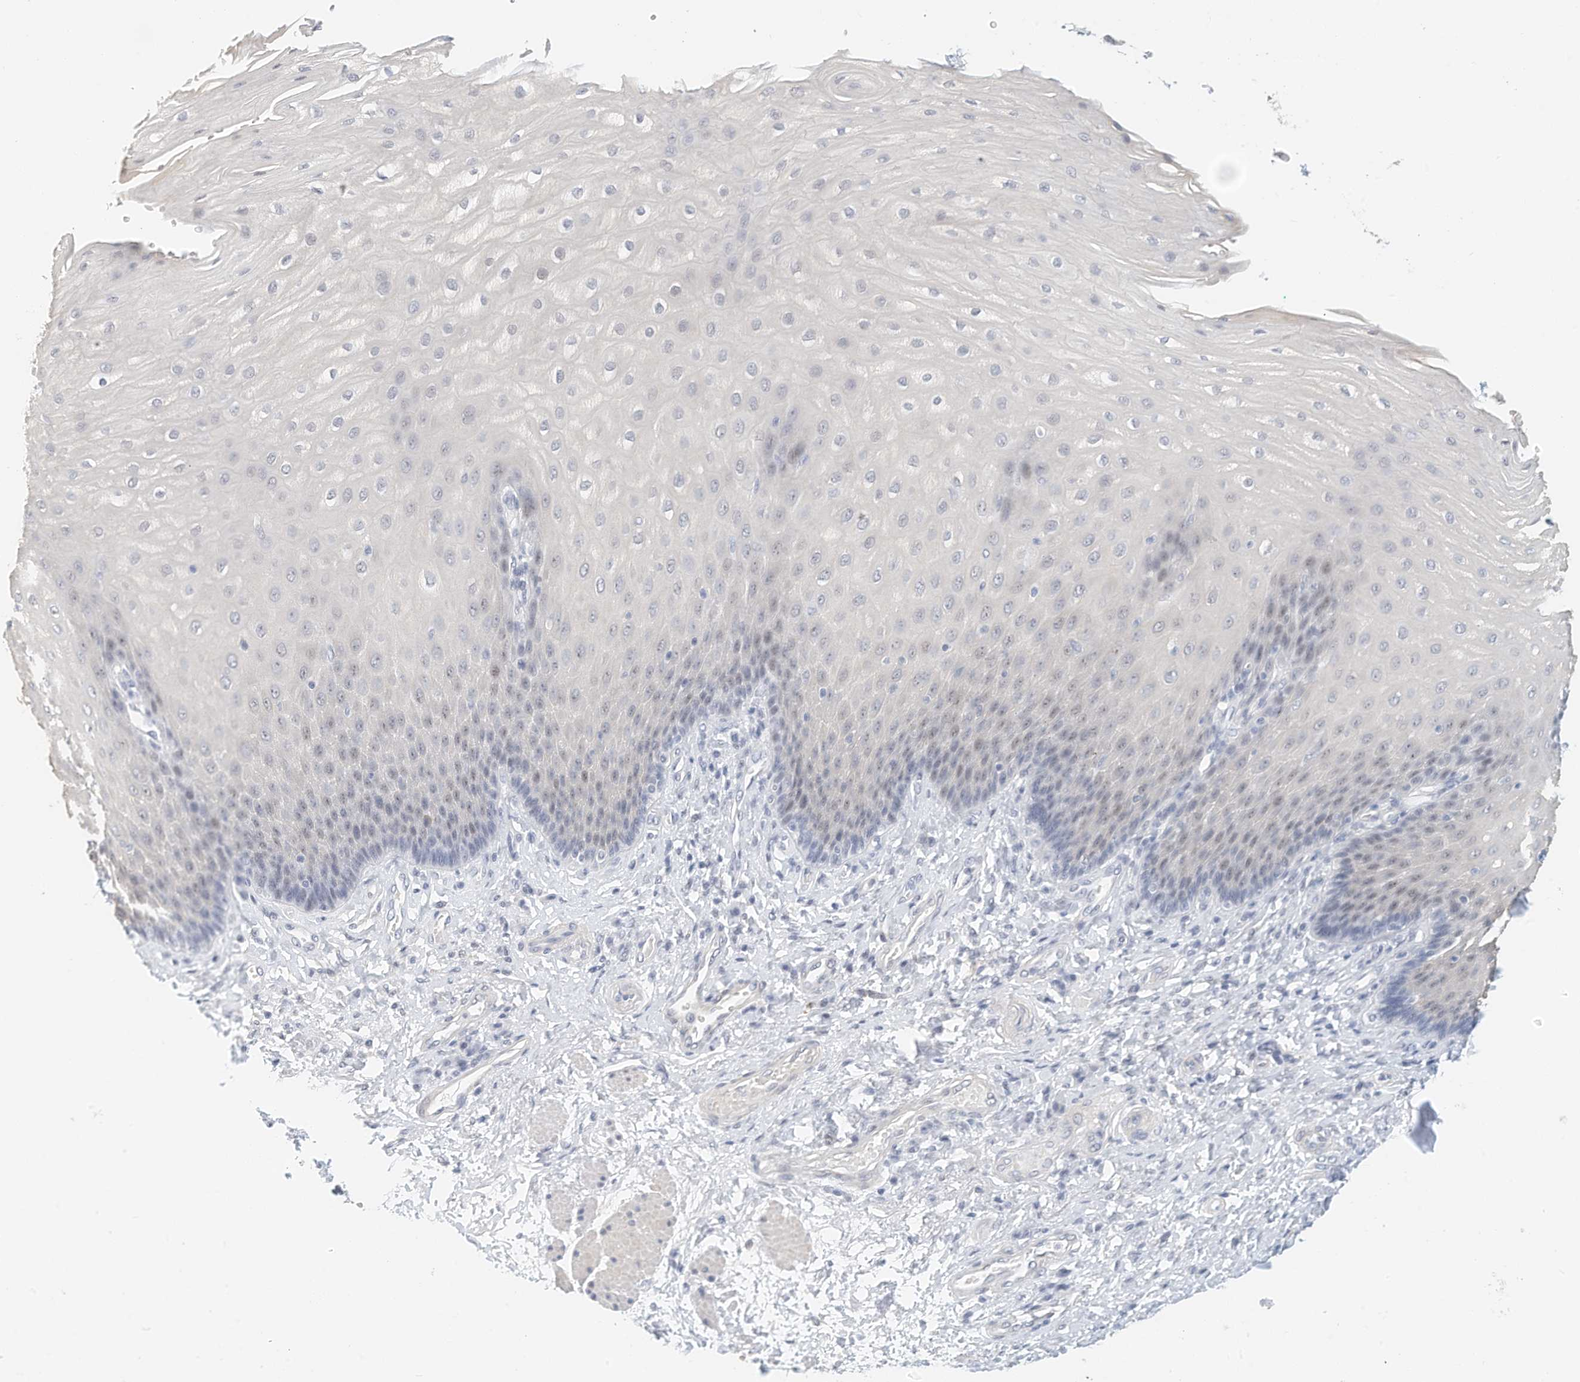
{"staining": {"intensity": "weak", "quantity": "<25%", "location": "nuclear"}, "tissue": "esophagus", "cell_type": "Squamous epithelial cells", "image_type": "normal", "snomed": [{"axis": "morphology", "description": "Normal tissue, NOS"}, {"axis": "topography", "description": "Esophagus"}], "caption": "An image of human esophagus is negative for staining in squamous epithelial cells. The staining was performed using DAB to visualize the protein expression in brown, while the nuclei were stained in blue with hematoxylin (Magnification: 20x).", "gene": "ARHGAP28", "patient": {"sex": "male", "age": 54}}